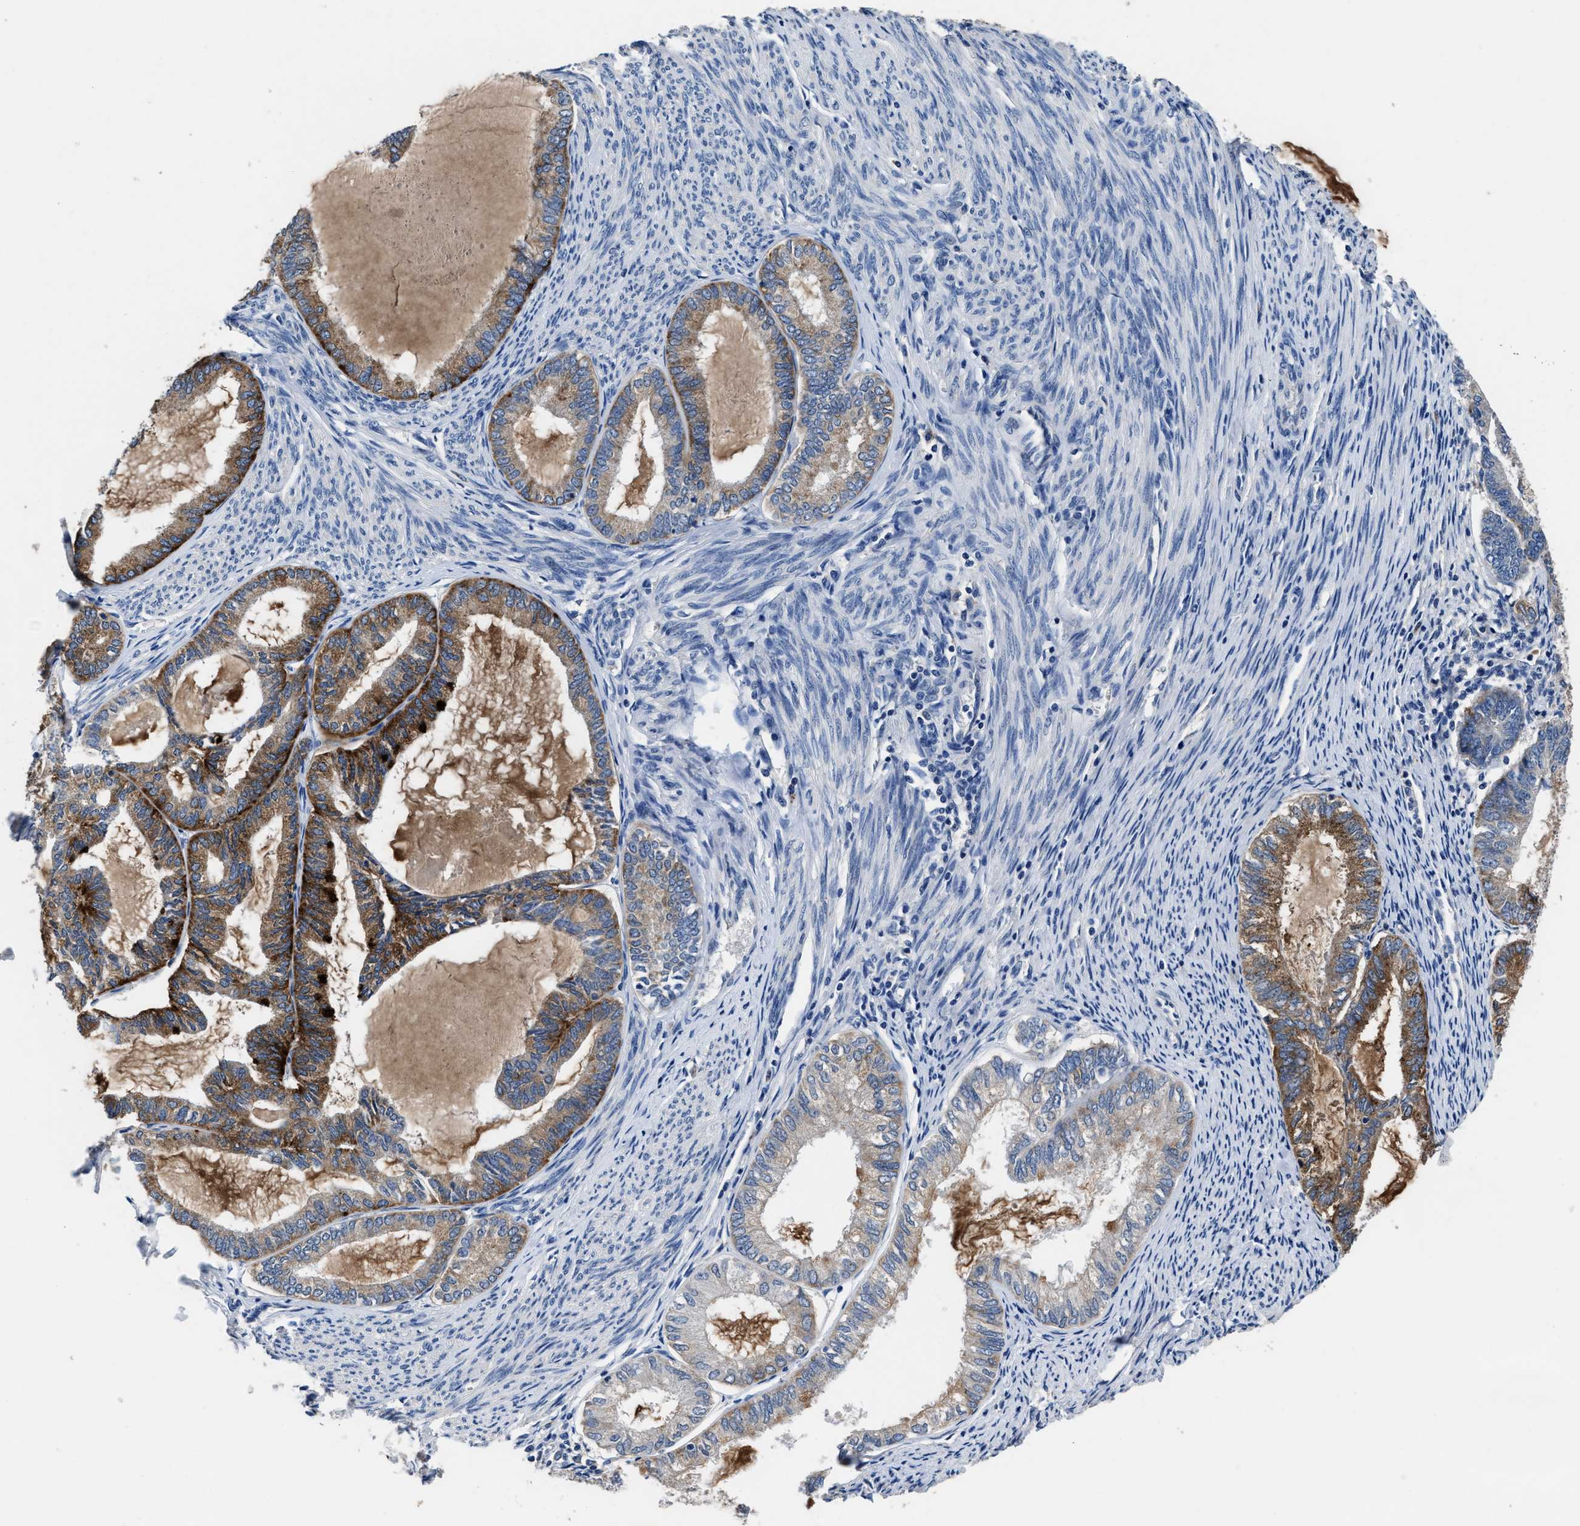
{"staining": {"intensity": "strong", "quantity": ">75%", "location": "cytoplasmic/membranous"}, "tissue": "endometrial cancer", "cell_type": "Tumor cells", "image_type": "cancer", "snomed": [{"axis": "morphology", "description": "Adenocarcinoma, NOS"}, {"axis": "topography", "description": "Endometrium"}], "caption": "Protein expression analysis of adenocarcinoma (endometrial) exhibits strong cytoplasmic/membranous positivity in approximately >75% of tumor cells.", "gene": "UBR4", "patient": {"sex": "female", "age": 86}}